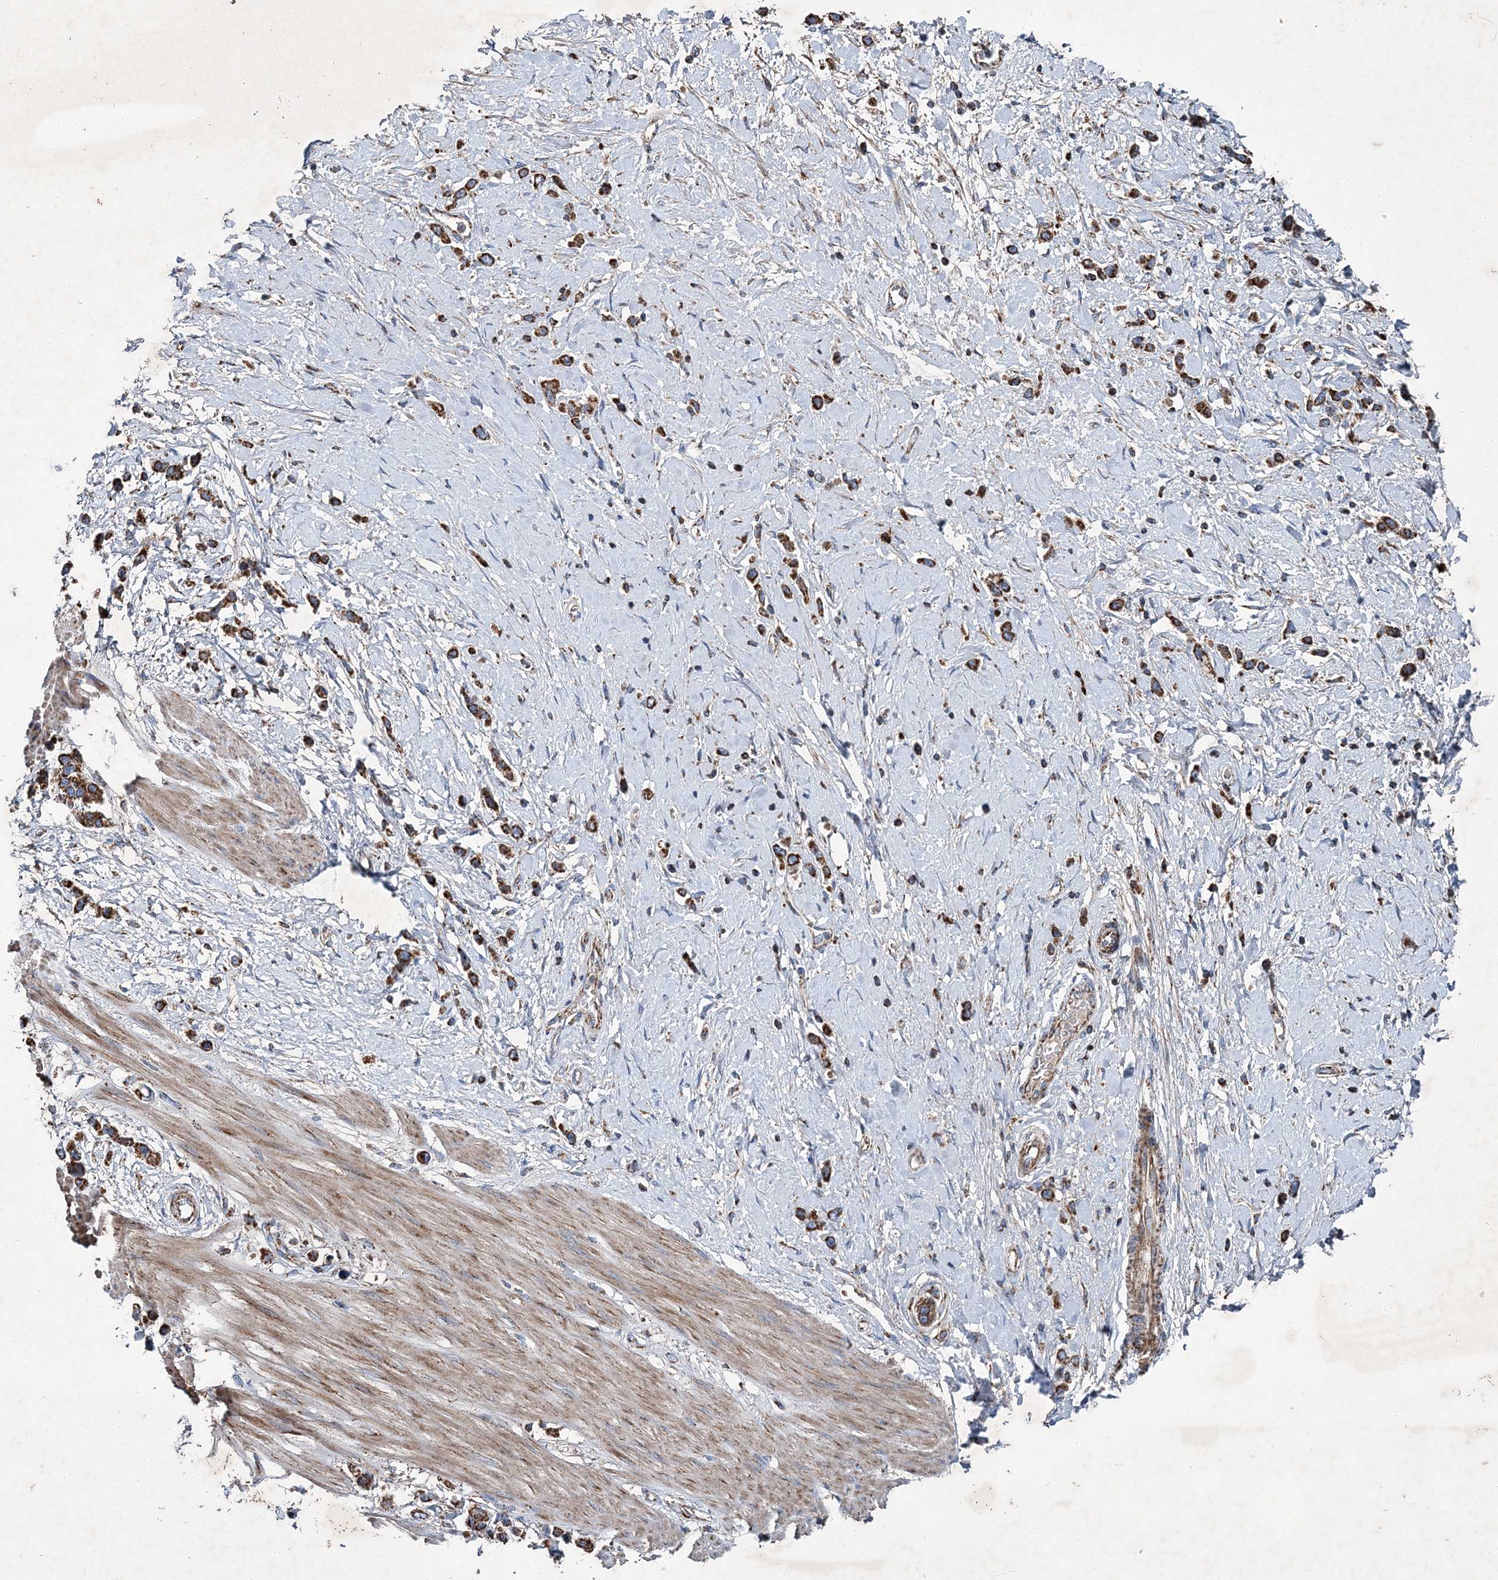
{"staining": {"intensity": "strong", "quantity": ">75%", "location": "cytoplasmic/membranous"}, "tissue": "stomach cancer", "cell_type": "Tumor cells", "image_type": "cancer", "snomed": [{"axis": "morphology", "description": "Adenocarcinoma, NOS"}, {"axis": "topography", "description": "Stomach"}], "caption": "Brown immunohistochemical staining in stomach adenocarcinoma reveals strong cytoplasmic/membranous staining in approximately >75% of tumor cells. (DAB = brown stain, brightfield microscopy at high magnification).", "gene": "SPAG16", "patient": {"sex": "female", "age": 65}}